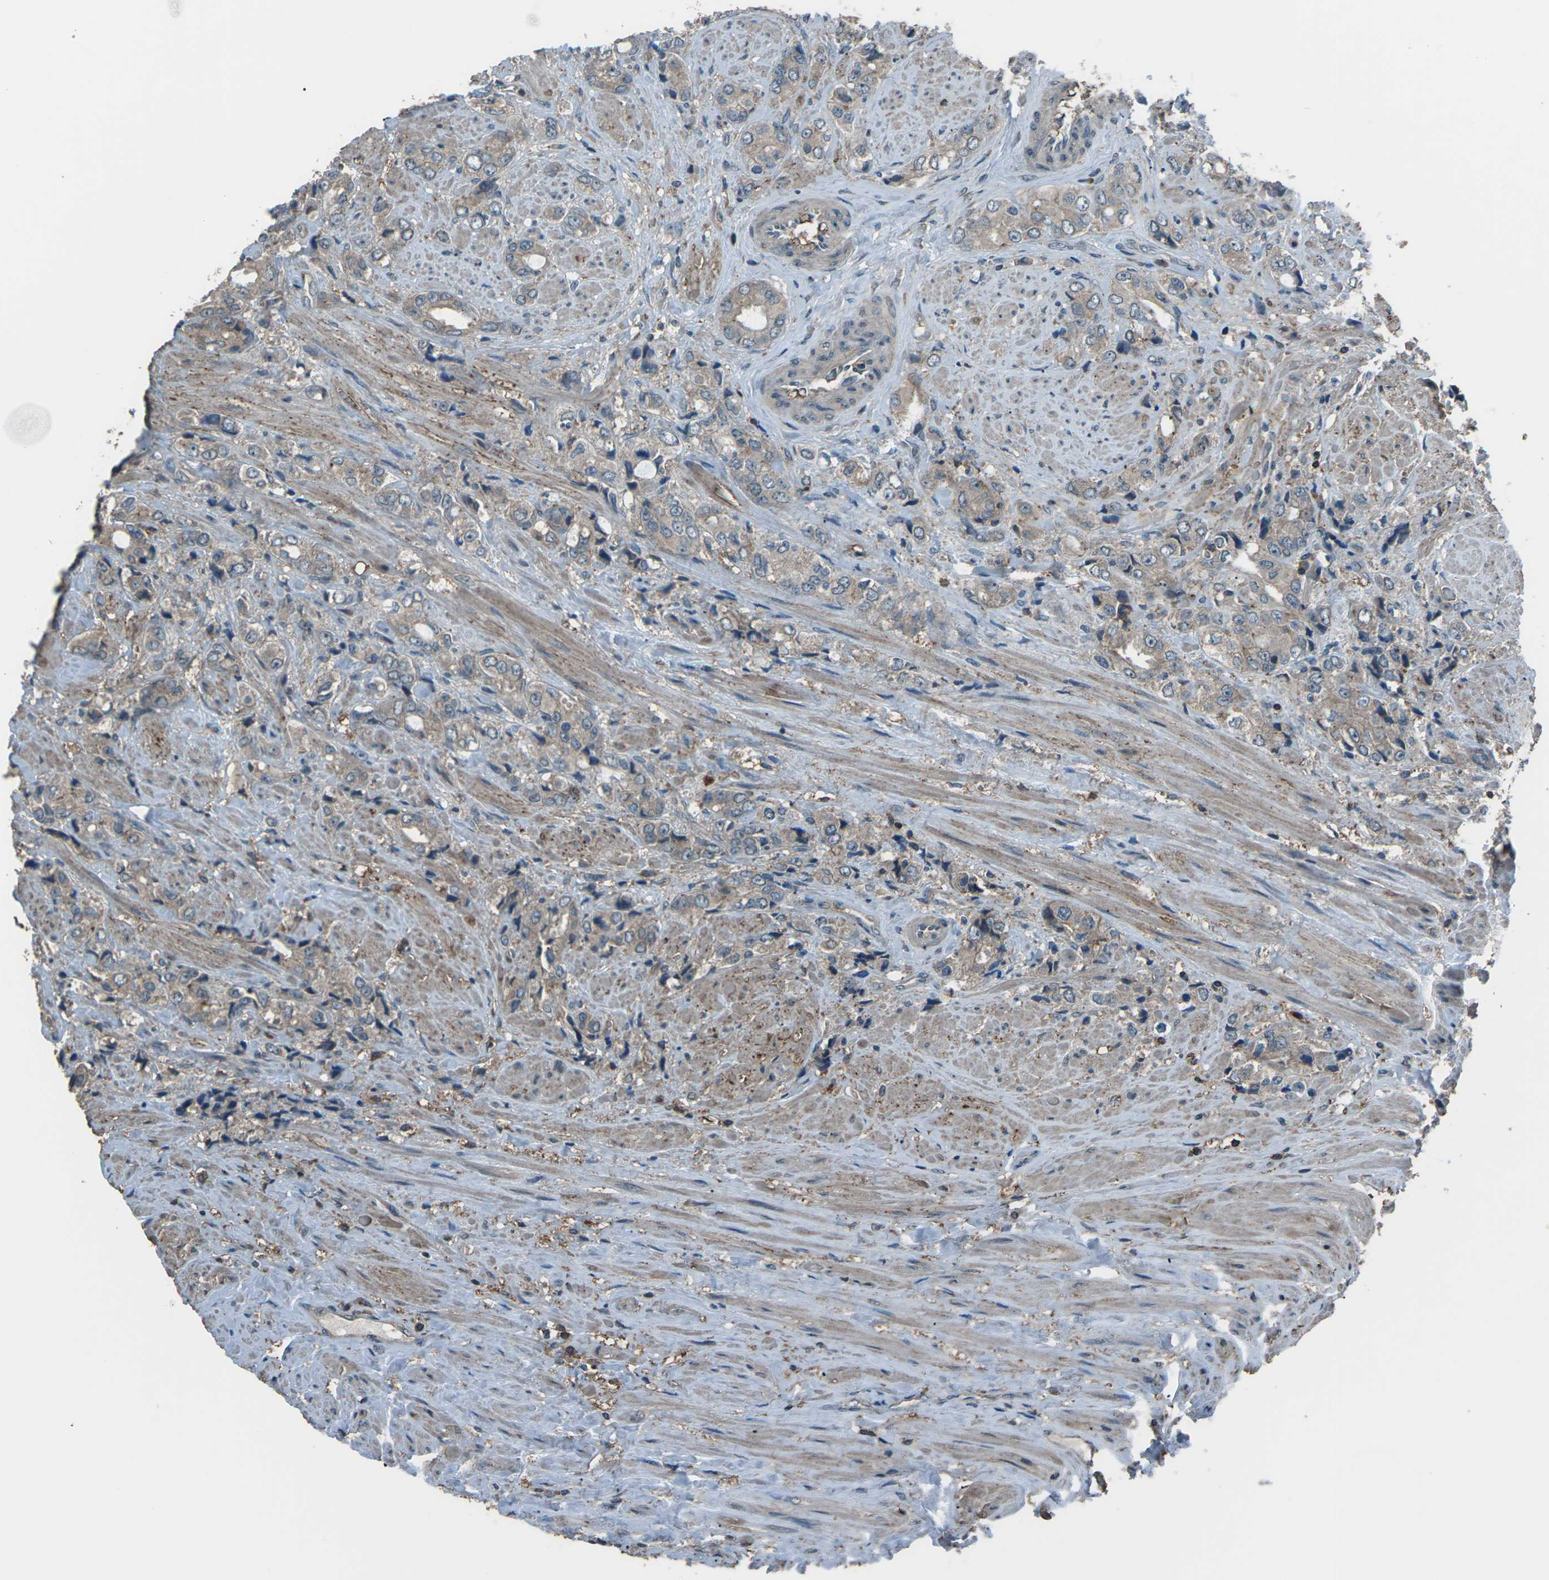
{"staining": {"intensity": "weak", "quantity": ">75%", "location": "cytoplasmic/membranous"}, "tissue": "prostate cancer", "cell_type": "Tumor cells", "image_type": "cancer", "snomed": [{"axis": "morphology", "description": "Adenocarcinoma, High grade"}, {"axis": "topography", "description": "Prostate"}], "caption": "Brown immunohistochemical staining in high-grade adenocarcinoma (prostate) demonstrates weak cytoplasmic/membranous staining in about >75% of tumor cells.", "gene": "CMTM4", "patient": {"sex": "male", "age": 61}}